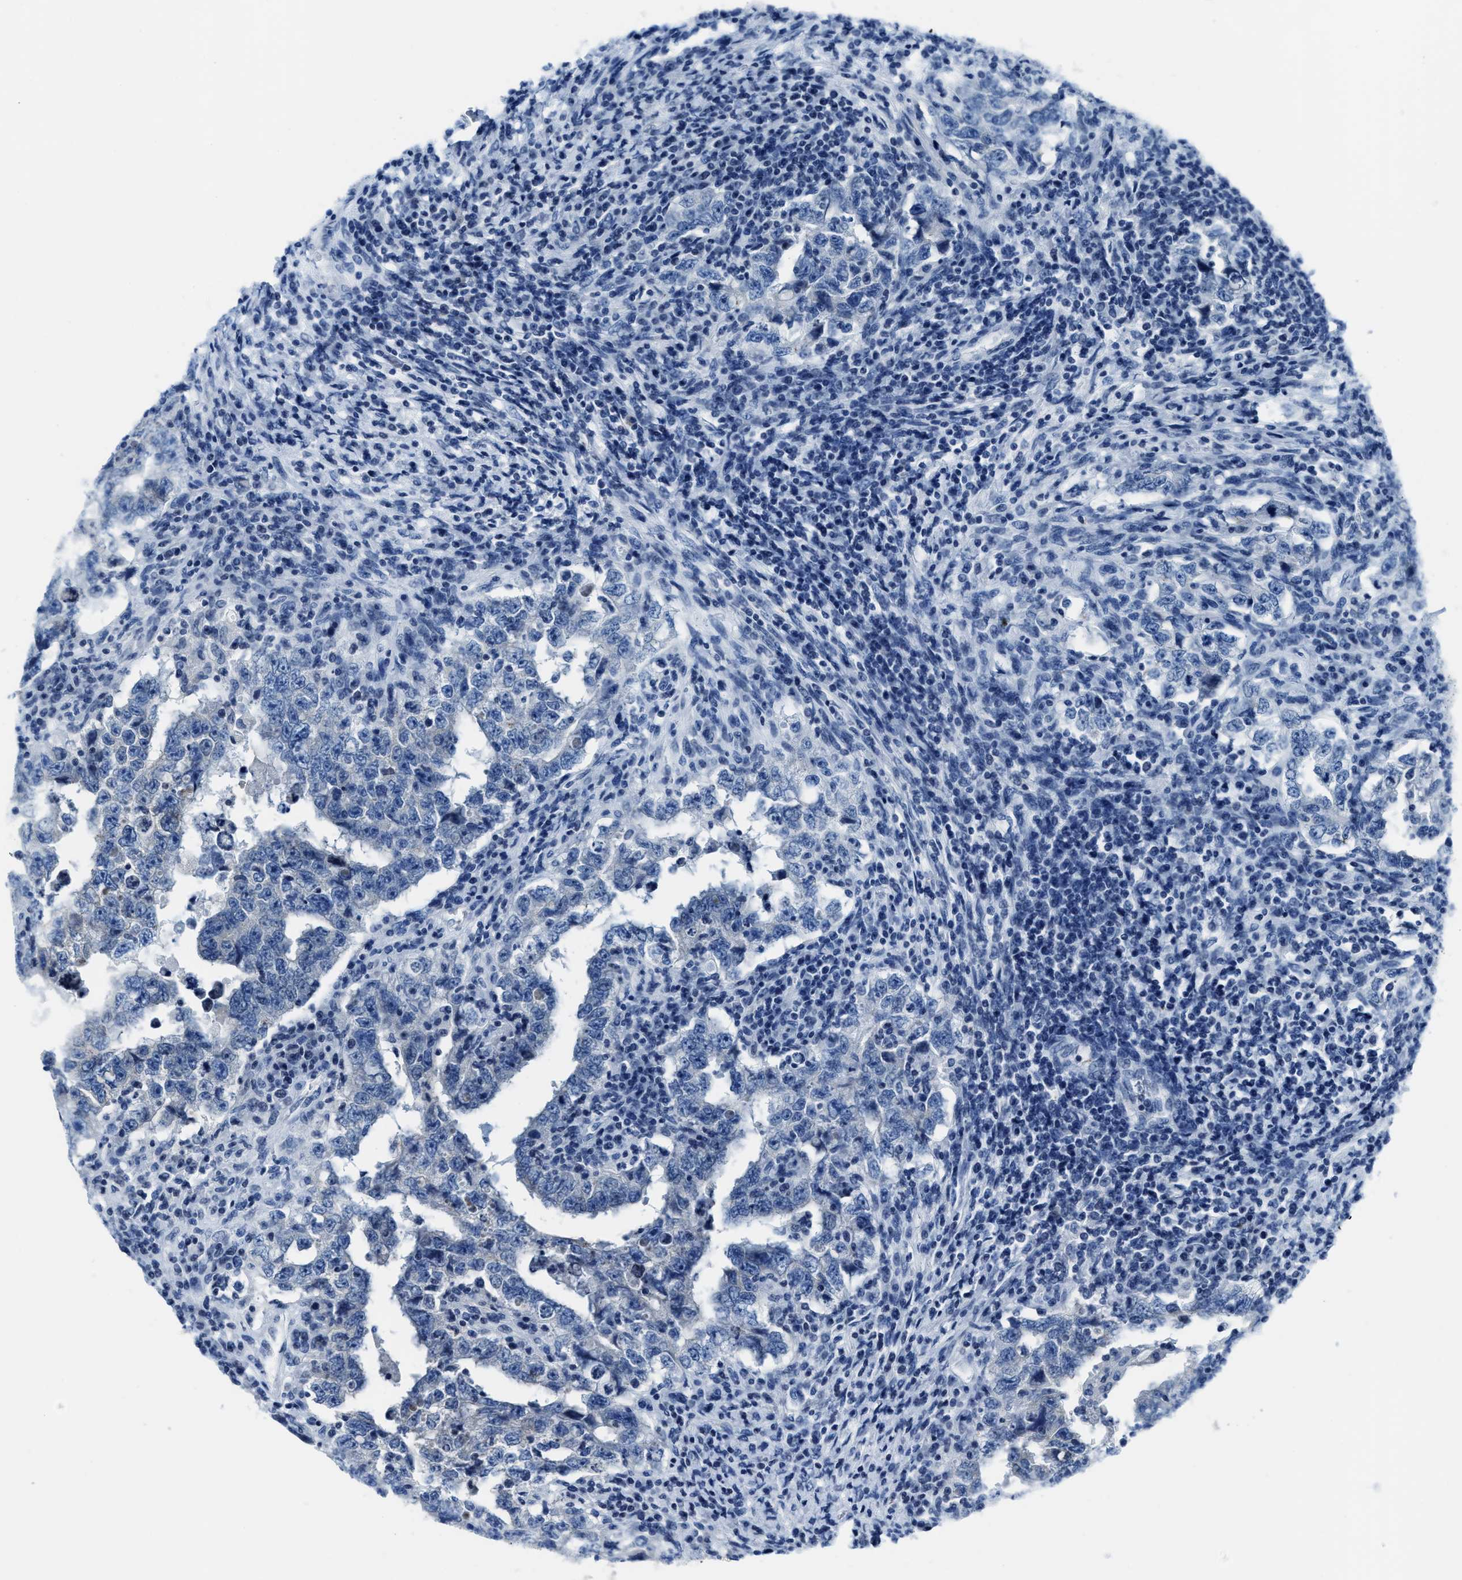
{"staining": {"intensity": "negative", "quantity": "none", "location": "none"}, "tissue": "testis cancer", "cell_type": "Tumor cells", "image_type": "cancer", "snomed": [{"axis": "morphology", "description": "Carcinoma, Embryonal, NOS"}, {"axis": "topography", "description": "Testis"}], "caption": "A photomicrograph of embryonal carcinoma (testis) stained for a protein demonstrates no brown staining in tumor cells. Nuclei are stained in blue.", "gene": "ASZ1", "patient": {"sex": "male", "age": 26}}